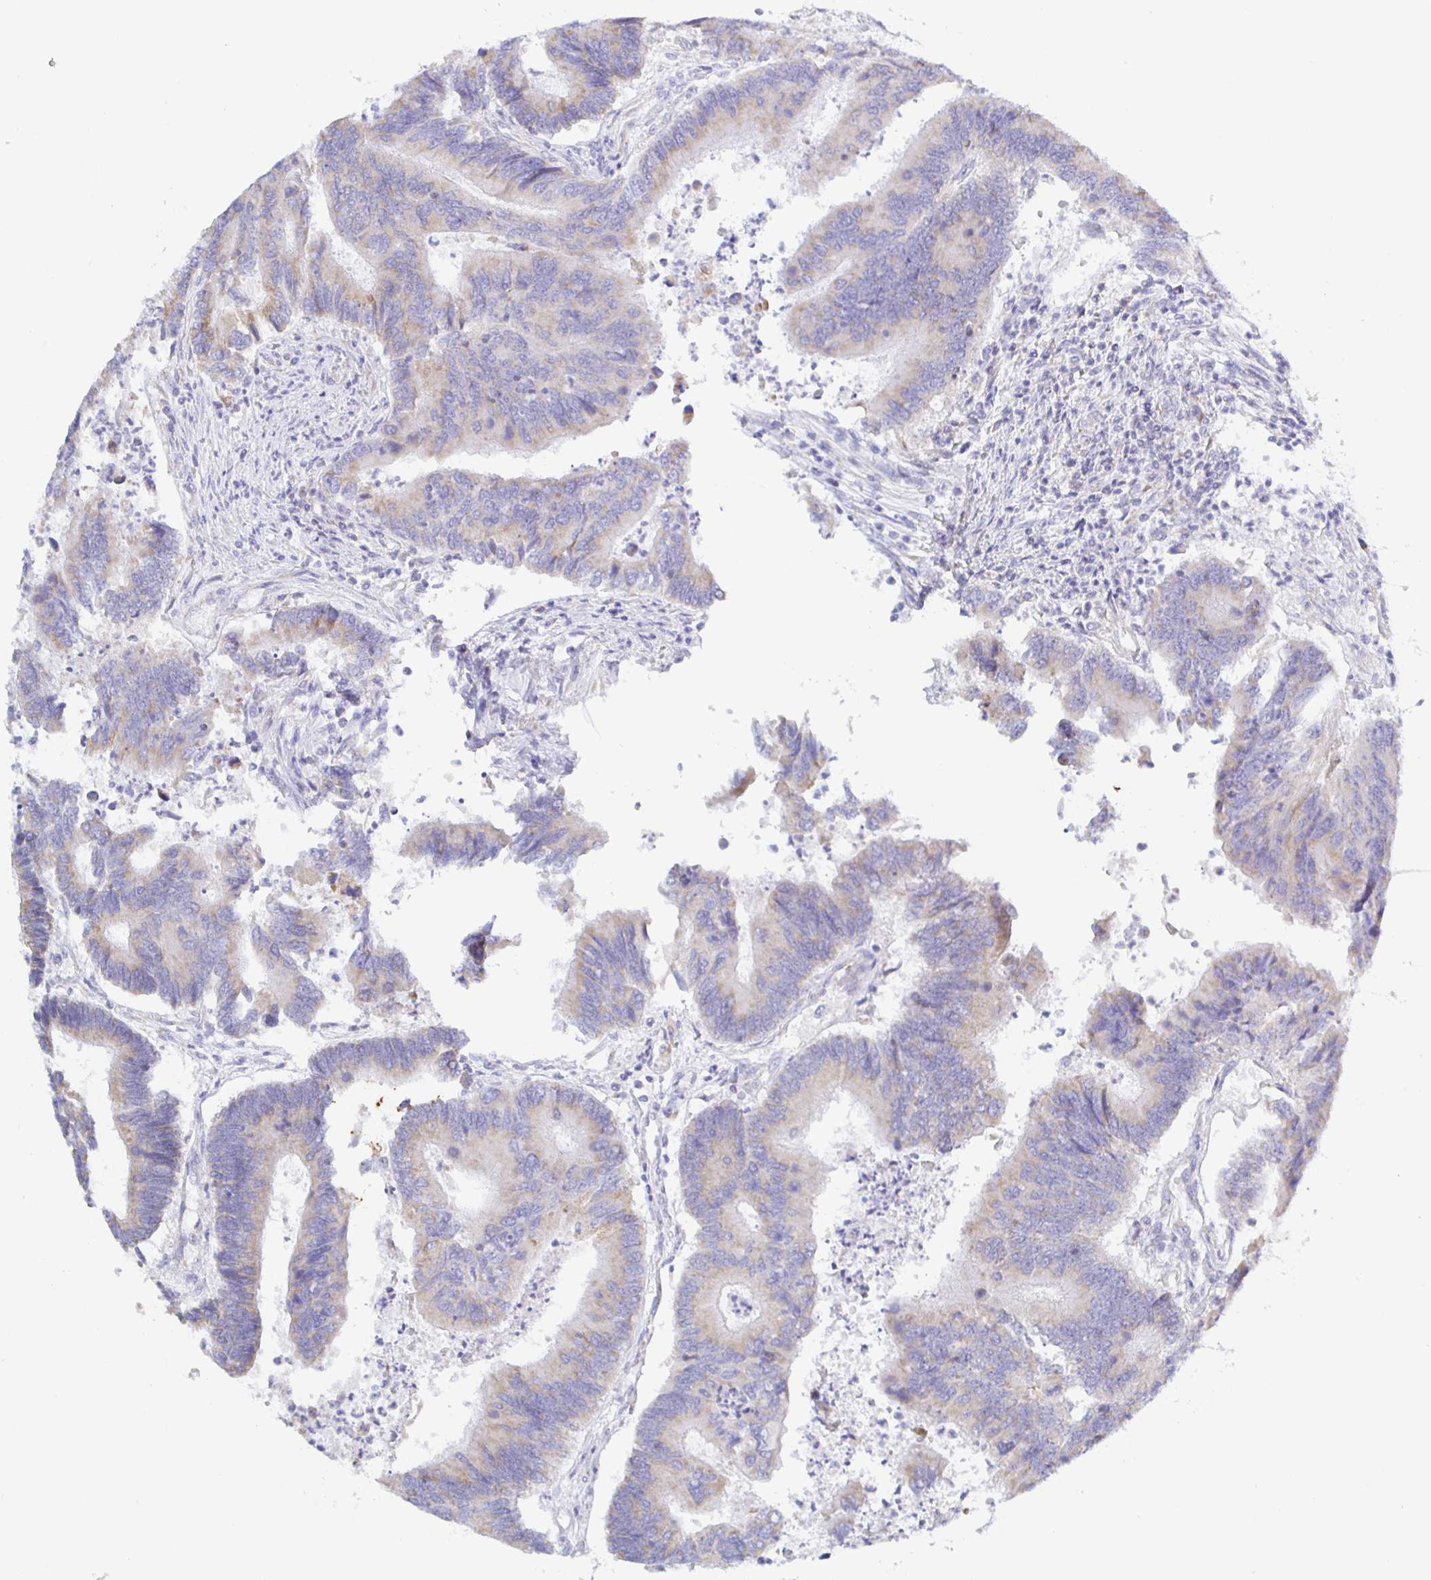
{"staining": {"intensity": "weak", "quantity": "25%-75%", "location": "cytoplasmic/membranous"}, "tissue": "colorectal cancer", "cell_type": "Tumor cells", "image_type": "cancer", "snomed": [{"axis": "morphology", "description": "Adenocarcinoma, NOS"}, {"axis": "topography", "description": "Colon"}], "caption": "About 25%-75% of tumor cells in human colorectal adenocarcinoma display weak cytoplasmic/membranous protein staining as visualized by brown immunohistochemical staining.", "gene": "SYNGR4", "patient": {"sex": "female", "age": 67}}